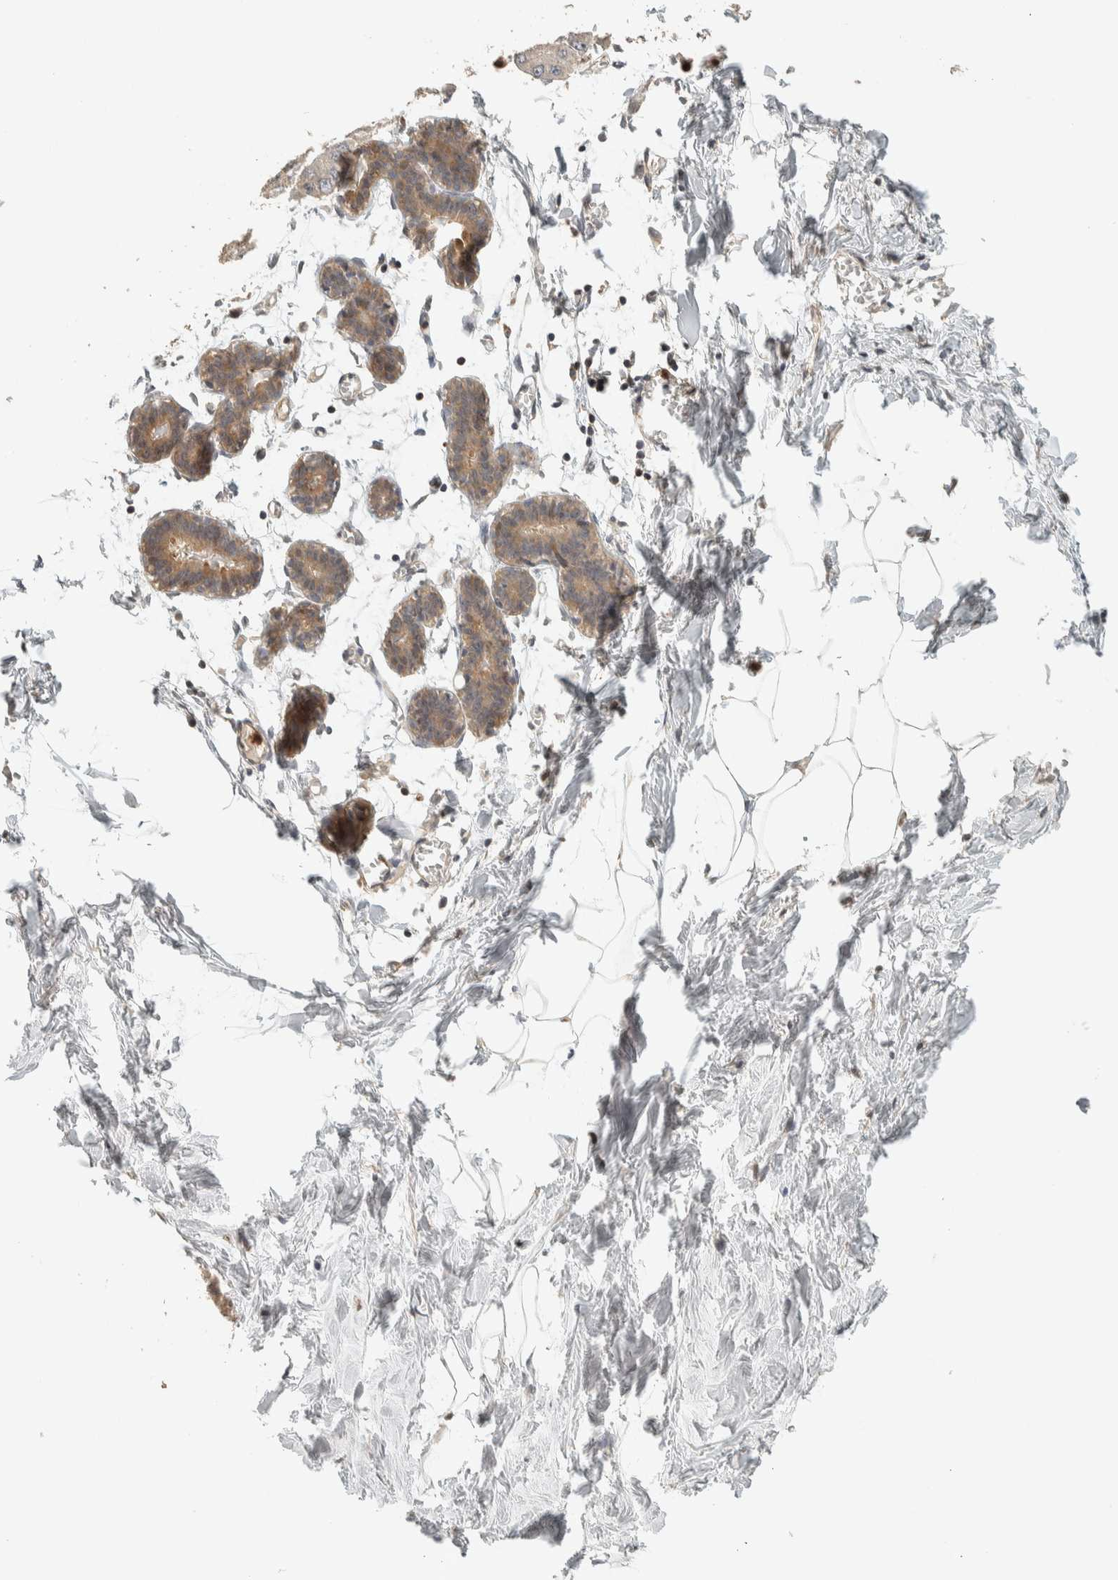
{"staining": {"intensity": "negative", "quantity": "none", "location": "none"}, "tissue": "breast", "cell_type": "Adipocytes", "image_type": "normal", "snomed": [{"axis": "morphology", "description": "Normal tissue, NOS"}, {"axis": "topography", "description": "Breast"}], "caption": "IHC of benign breast displays no expression in adipocytes.", "gene": "ADSS2", "patient": {"sex": "female", "age": 27}}